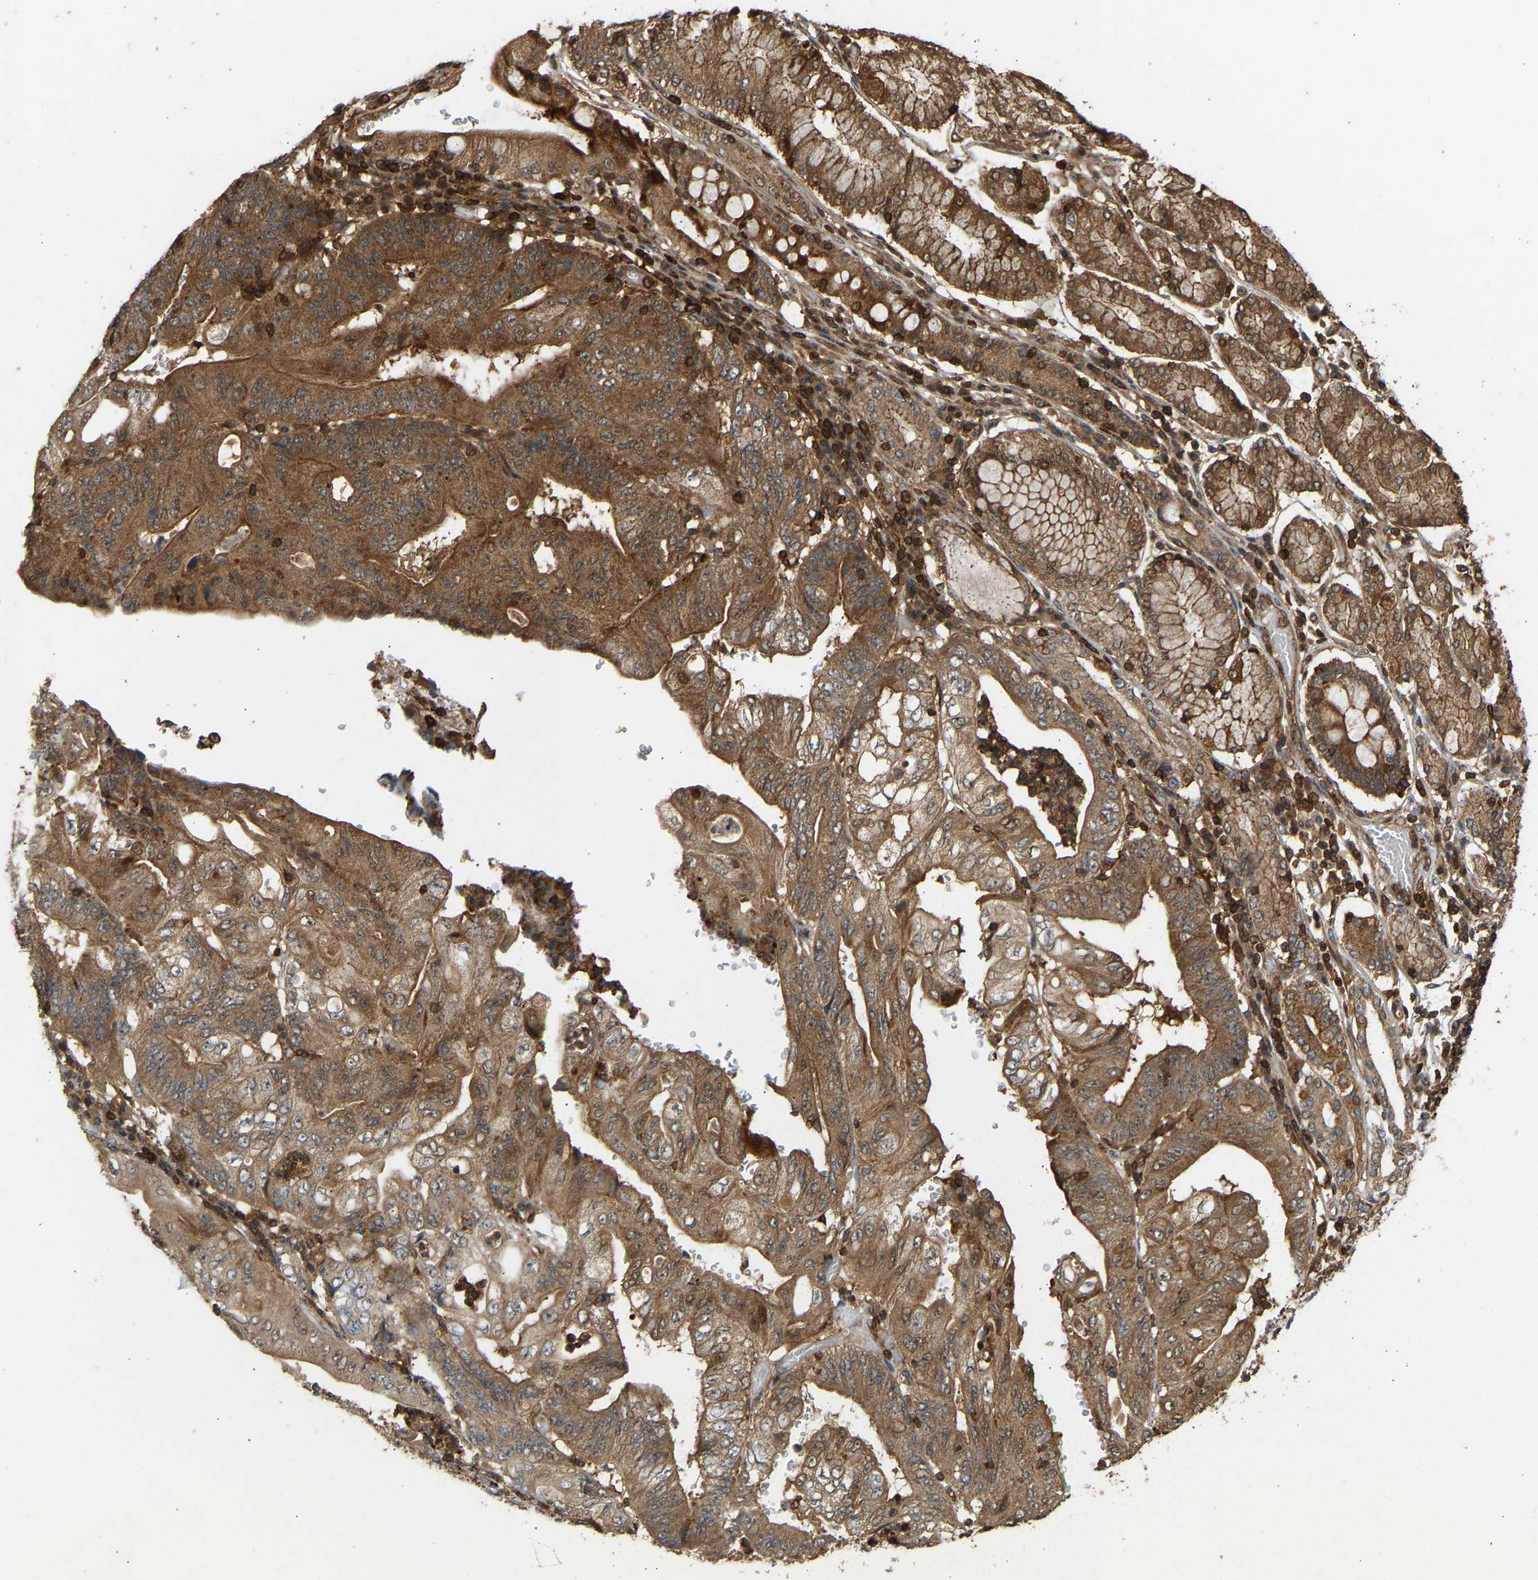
{"staining": {"intensity": "strong", "quantity": ">75%", "location": "cytoplasmic/membranous"}, "tissue": "stomach cancer", "cell_type": "Tumor cells", "image_type": "cancer", "snomed": [{"axis": "morphology", "description": "Adenocarcinoma, NOS"}, {"axis": "topography", "description": "Stomach"}], "caption": "Strong cytoplasmic/membranous staining is seen in about >75% of tumor cells in adenocarcinoma (stomach).", "gene": "GOPC", "patient": {"sex": "female", "age": 73}}